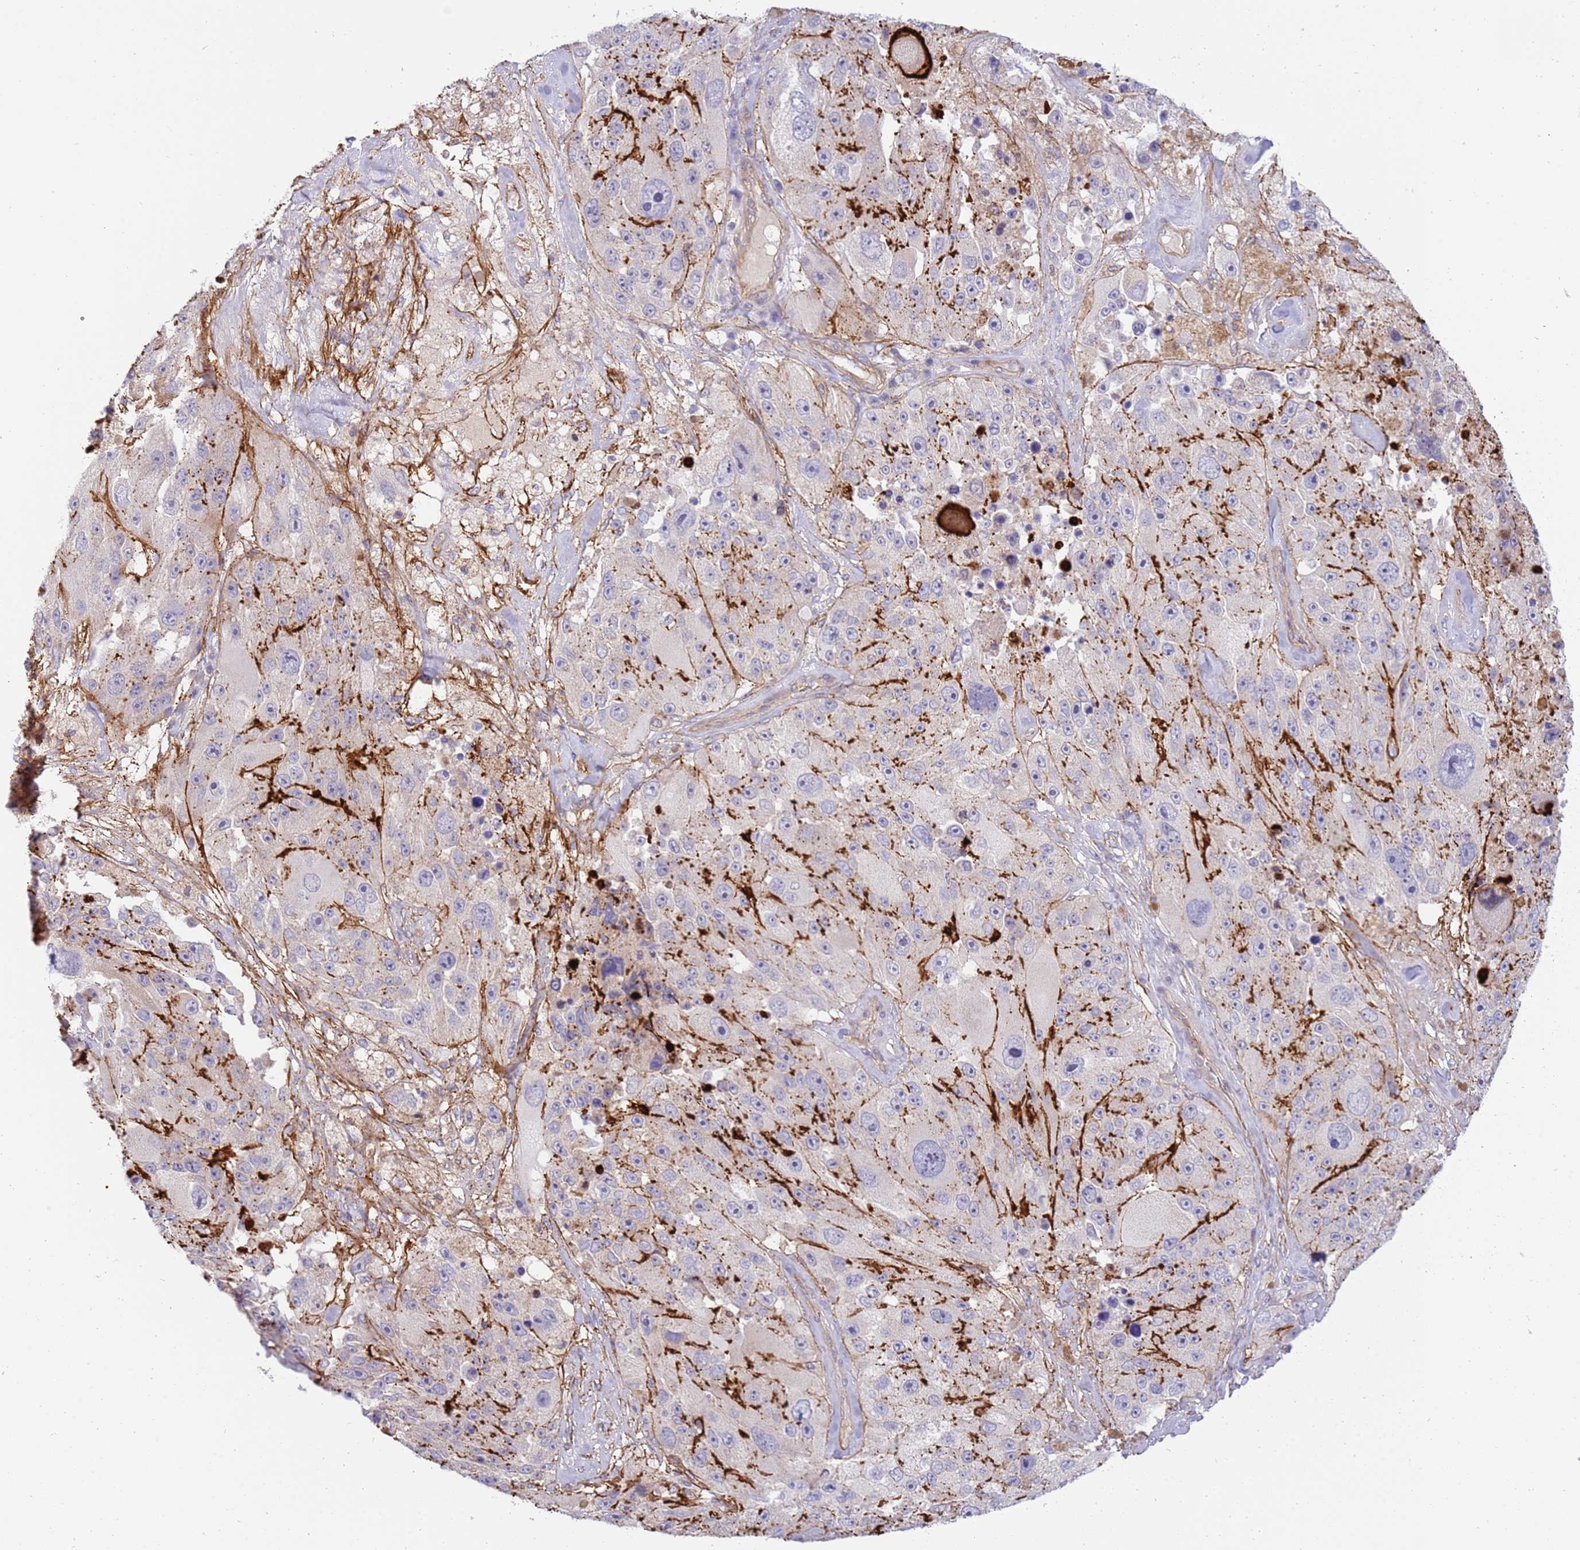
{"staining": {"intensity": "negative", "quantity": "none", "location": "none"}, "tissue": "melanoma", "cell_type": "Tumor cells", "image_type": "cancer", "snomed": [{"axis": "morphology", "description": "Malignant melanoma, Metastatic site"}, {"axis": "topography", "description": "Lymph node"}], "caption": "This image is of malignant melanoma (metastatic site) stained with immunohistochemistry (IHC) to label a protein in brown with the nuclei are counter-stained blue. There is no expression in tumor cells. (DAB (3,3'-diaminobenzidine) immunohistochemistry with hematoxylin counter stain).", "gene": "STK25", "patient": {"sex": "male", "age": 62}}